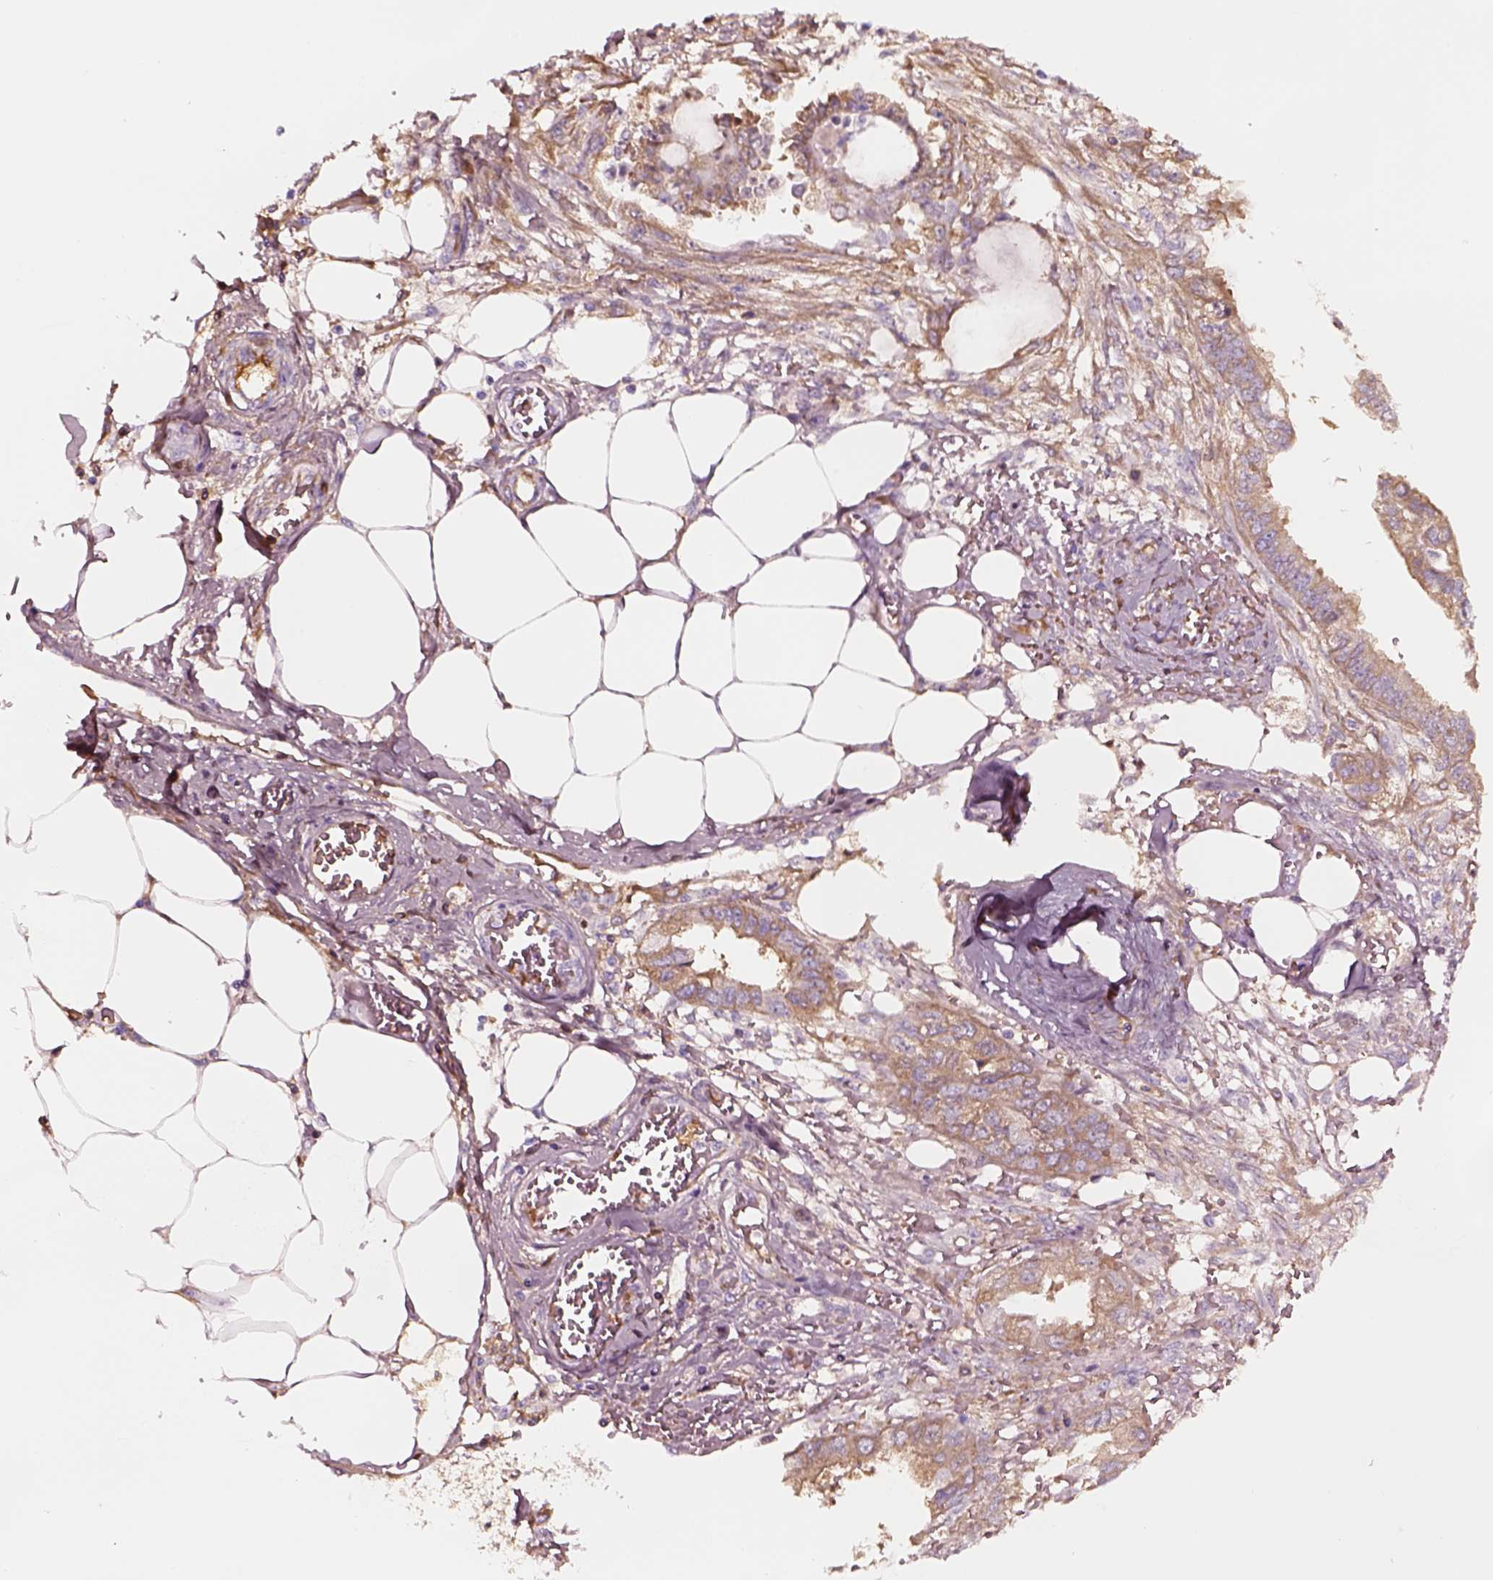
{"staining": {"intensity": "weak", "quantity": ">75%", "location": "cytoplasmic/membranous"}, "tissue": "endometrial cancer", "cell_type": "Tumor cells", "image_type": "cancer", "snomed": [{"axis": "morphology", "description": "Adenocarcinoma, NOS"}, {"axis": "morphology", "description": "Adenocarcinoma, metastatic, NOS"}, {"axis": "topography", "description": "Adipose tissue"}, {"axis": "topography", "description": "Endometrium"}], "caption": "About >75% of tumor cells in human adenocarcinoma (endometrial) display weak cytoplasmic/membranous protein positivity as visualized by brown immunohistochemical staining.", "gene": "TF", "patient": {"sex": "female", "age": 67}}